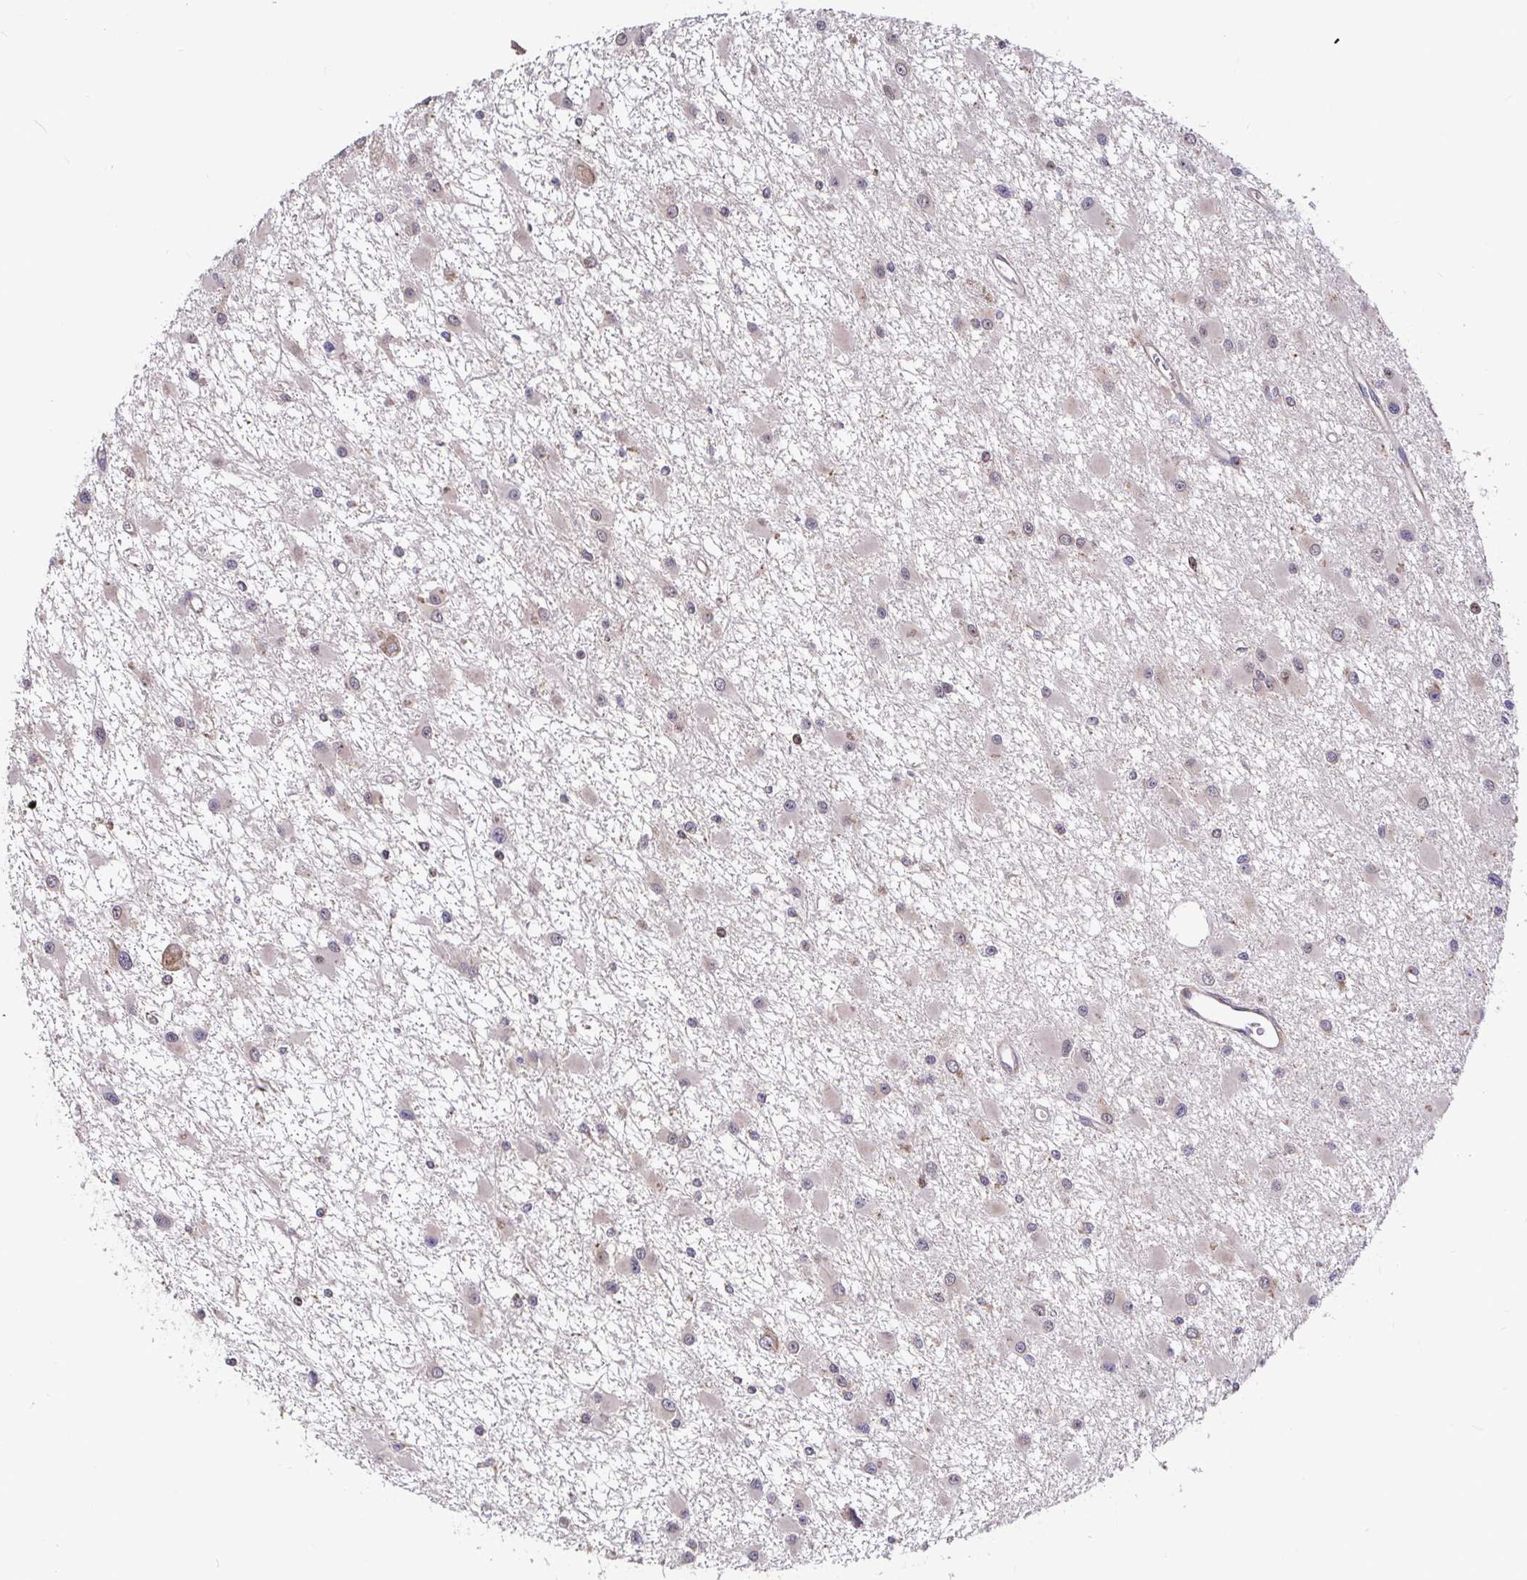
{"staining": {"intensity": "negative", "quantity": "none", "location": "none"}, "tissue": "glioma", "cell_type": "Tumor cells", "image_type": "cancer", "snomed": [{"axis": "morphology", "description": "Glioma, malignant, High grade"}, {"axis": "topography", "description": "Brain"}], "caption": "This micrograph is of malignant glioma (high-grade) stained with immunohistochemistry to label a protein in brown with the nuclei are counter-stained blue. There is no staining in tumor cells.", "gene": "ELP1", "patient": {"sex": "male", "age": 54}}